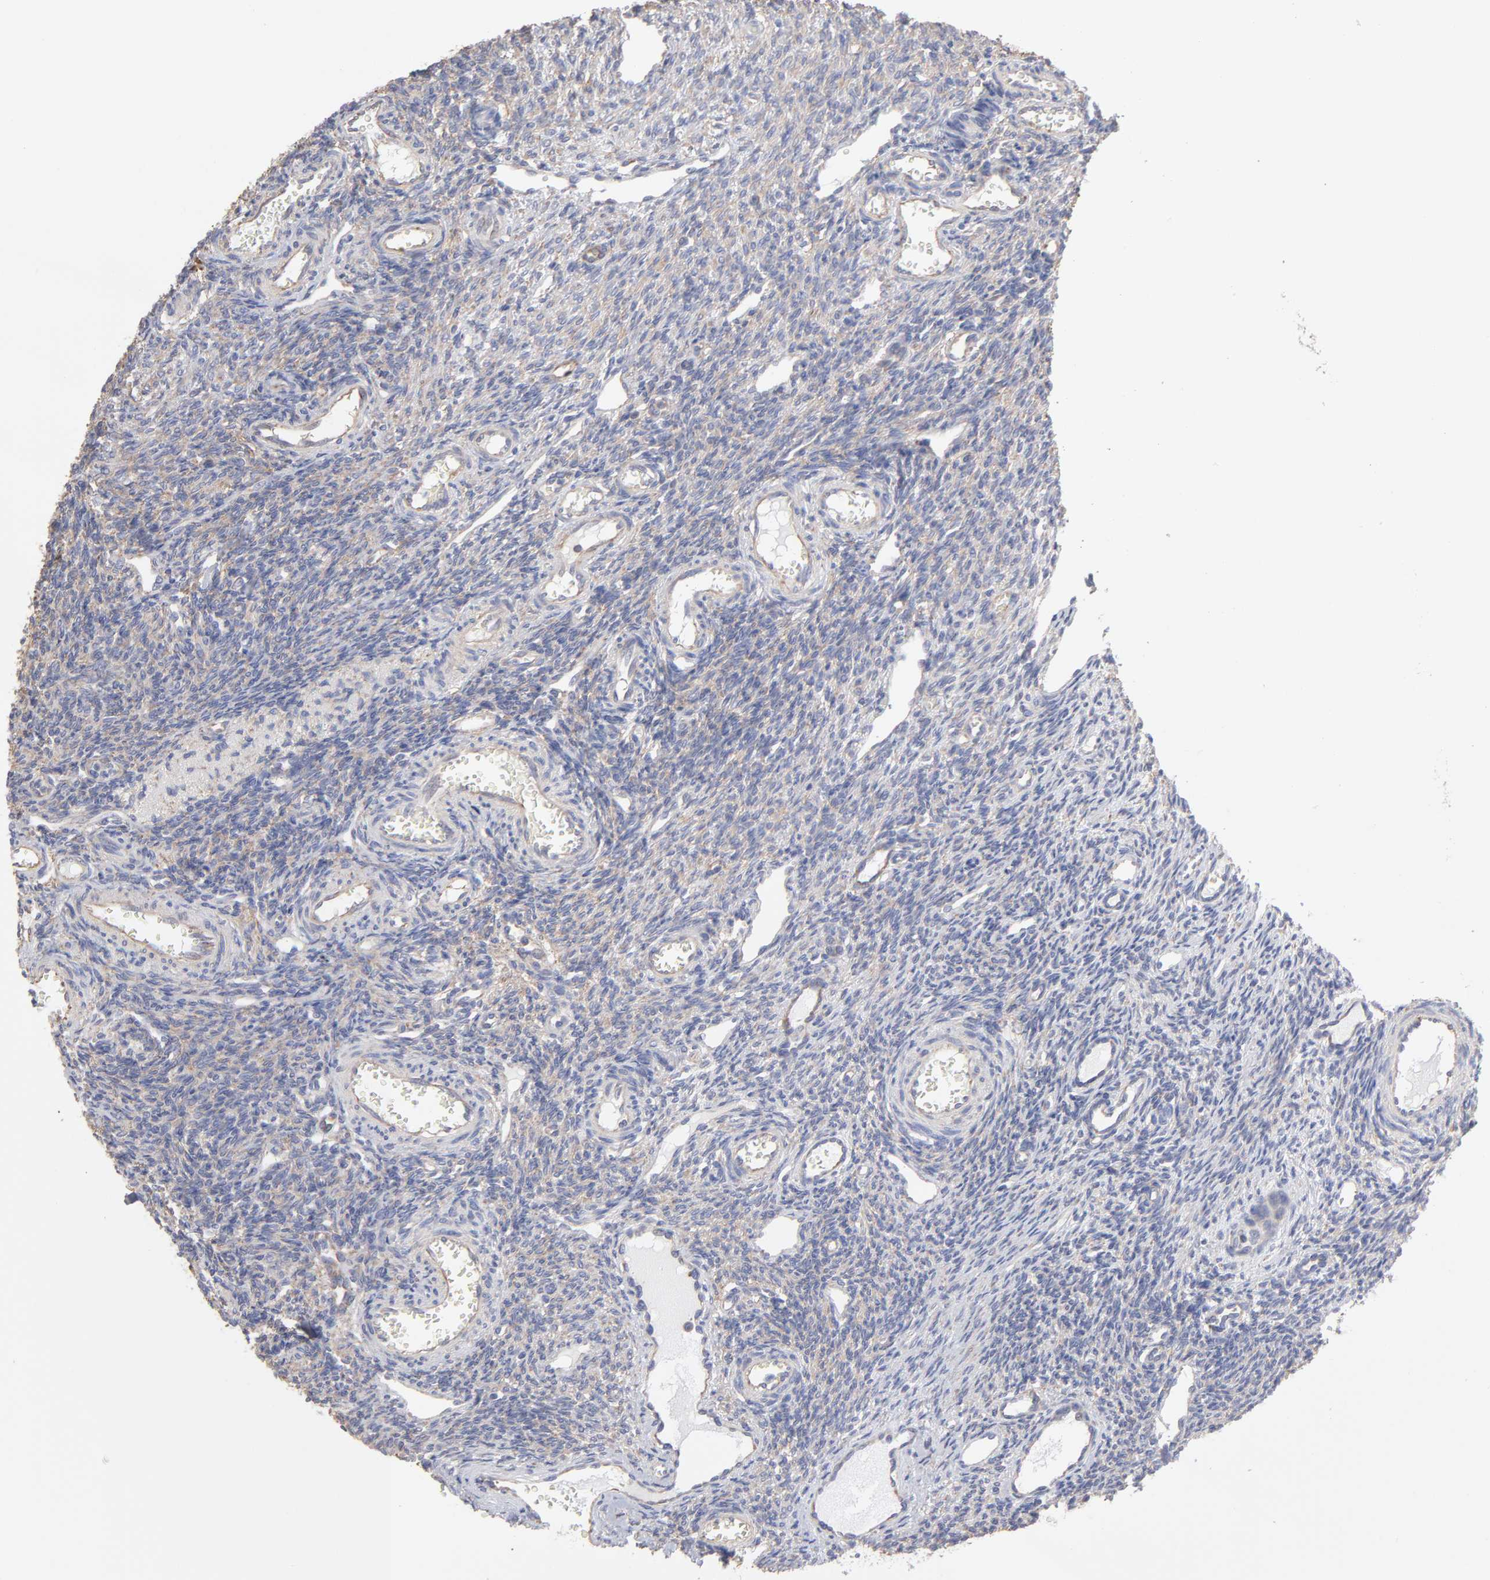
{"staining": {"intensity": "weak", "quantity": "25%-75%", "location": "cytoplasmic/membranous"}, "tissue": "ovary", "cell_type": "Ovarian stroma cells", "image_type": "normal", "snomed": [{"axis": "morphology", "description": "Normal tissue, NOS"}, {"axis": "topography", "description": "Ovary"}], "caption": "A high-resolution photomicrograph shows IHC staining of benign ovary, which reveals weak cytoplasmic/membranous positivity in about 25%-75% of ovarian stroma cells.", "gene": "RPL3", "patient": {"sex": "female", "age": 33}}